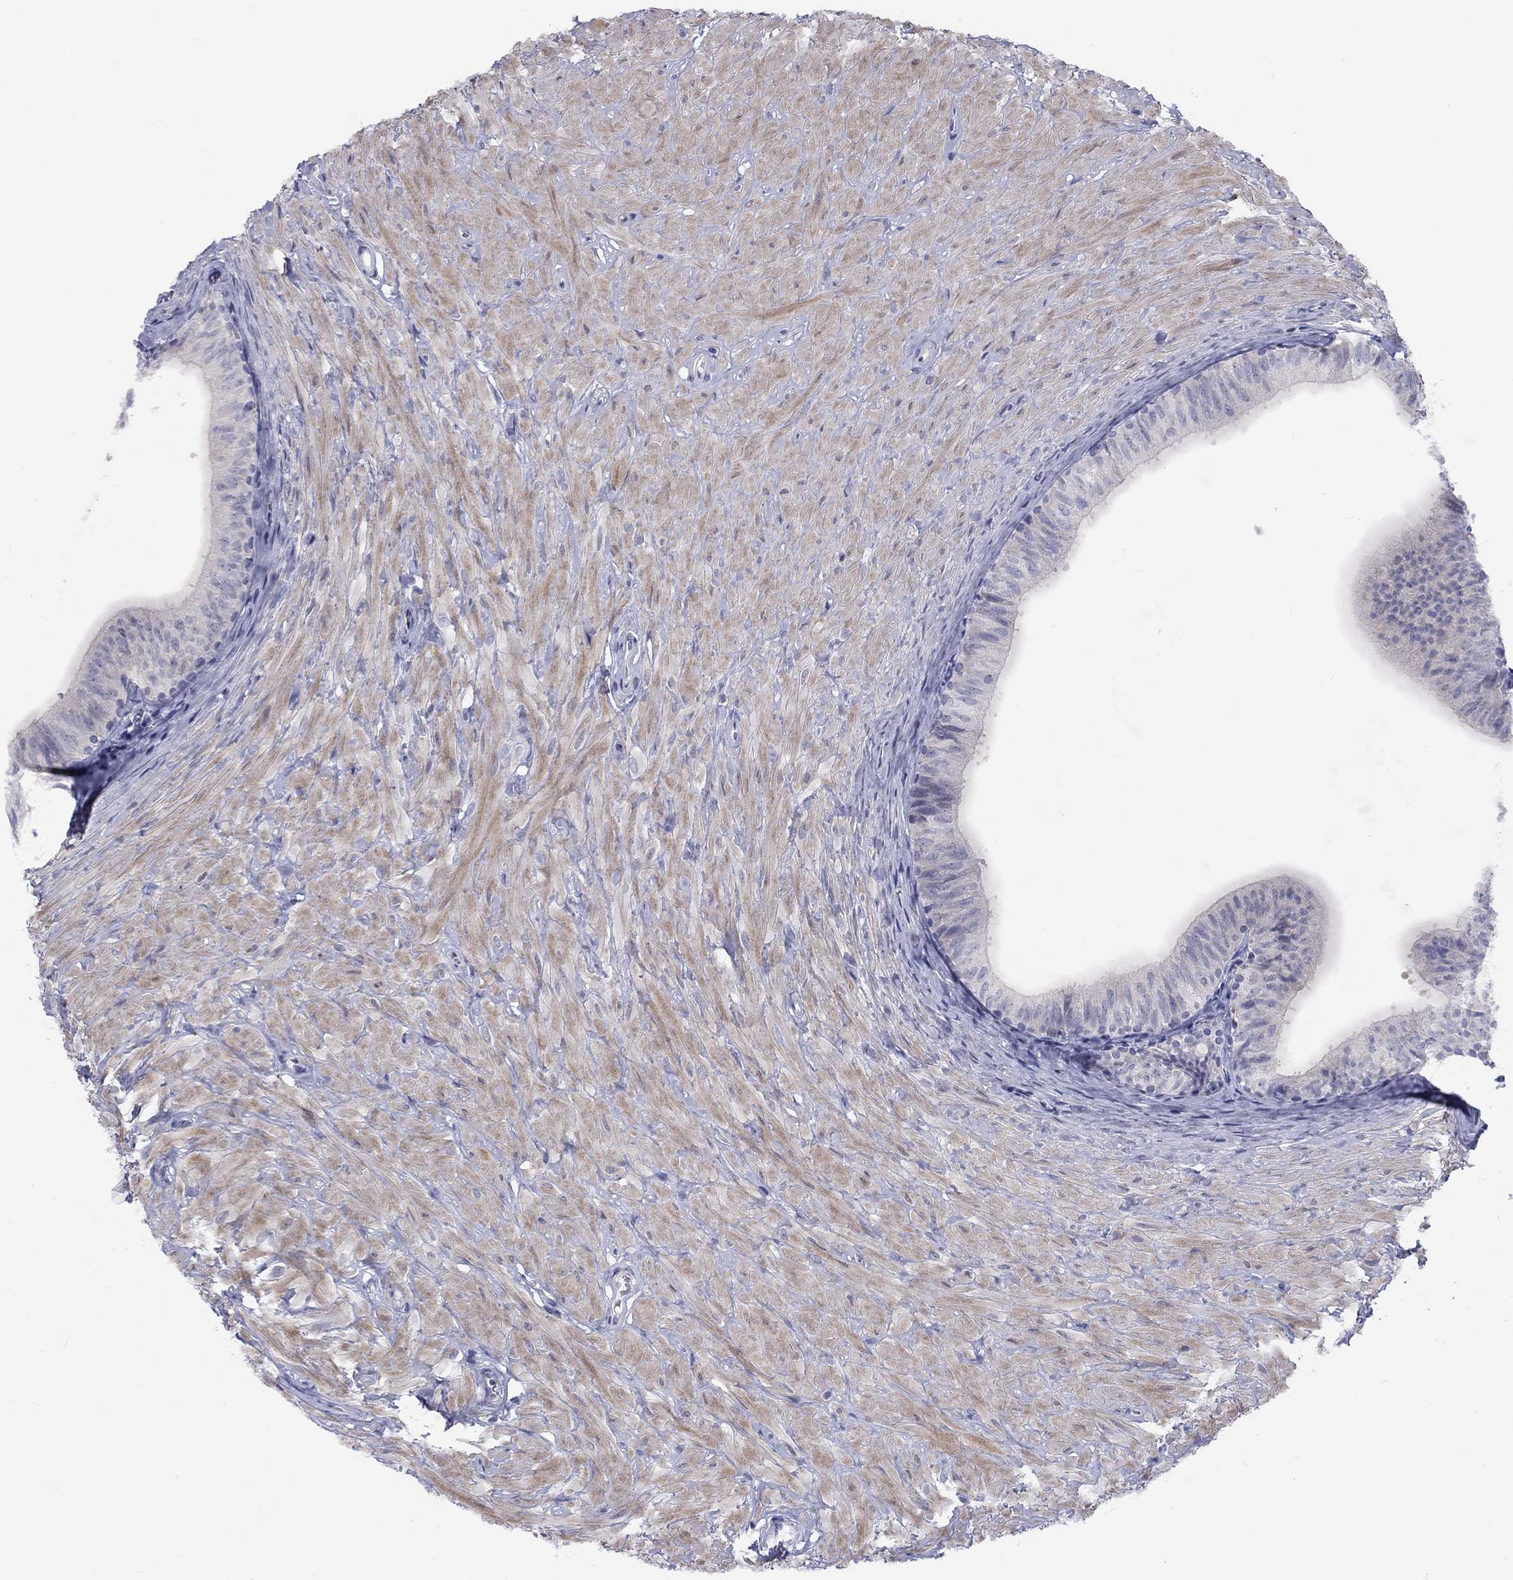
{"staining": {"intensity": "negative", "quantity": "none", "location": "none"}, "tissue": "epididymis", "cell_type": "Glandular cells", "image_type": "normal", "snomed": [{"axis": "morphology", "description": "Normal tissue, NOS"}, {"axis": "topography", "description": "Epididymis"}, {"axis": "topography", "description": "Vas deferens"}], "caption": "A histopathology image of human epididymis is negative for staining in glandular cells. (Stains: DAB (3,3'-diaminobenzidine) IHC with hematoxylin counter stain, Microscopy: brightfield microscopy at high magnification).", "gene": "CACNA1A", "patient": {"sex": "male", "age": 23}}